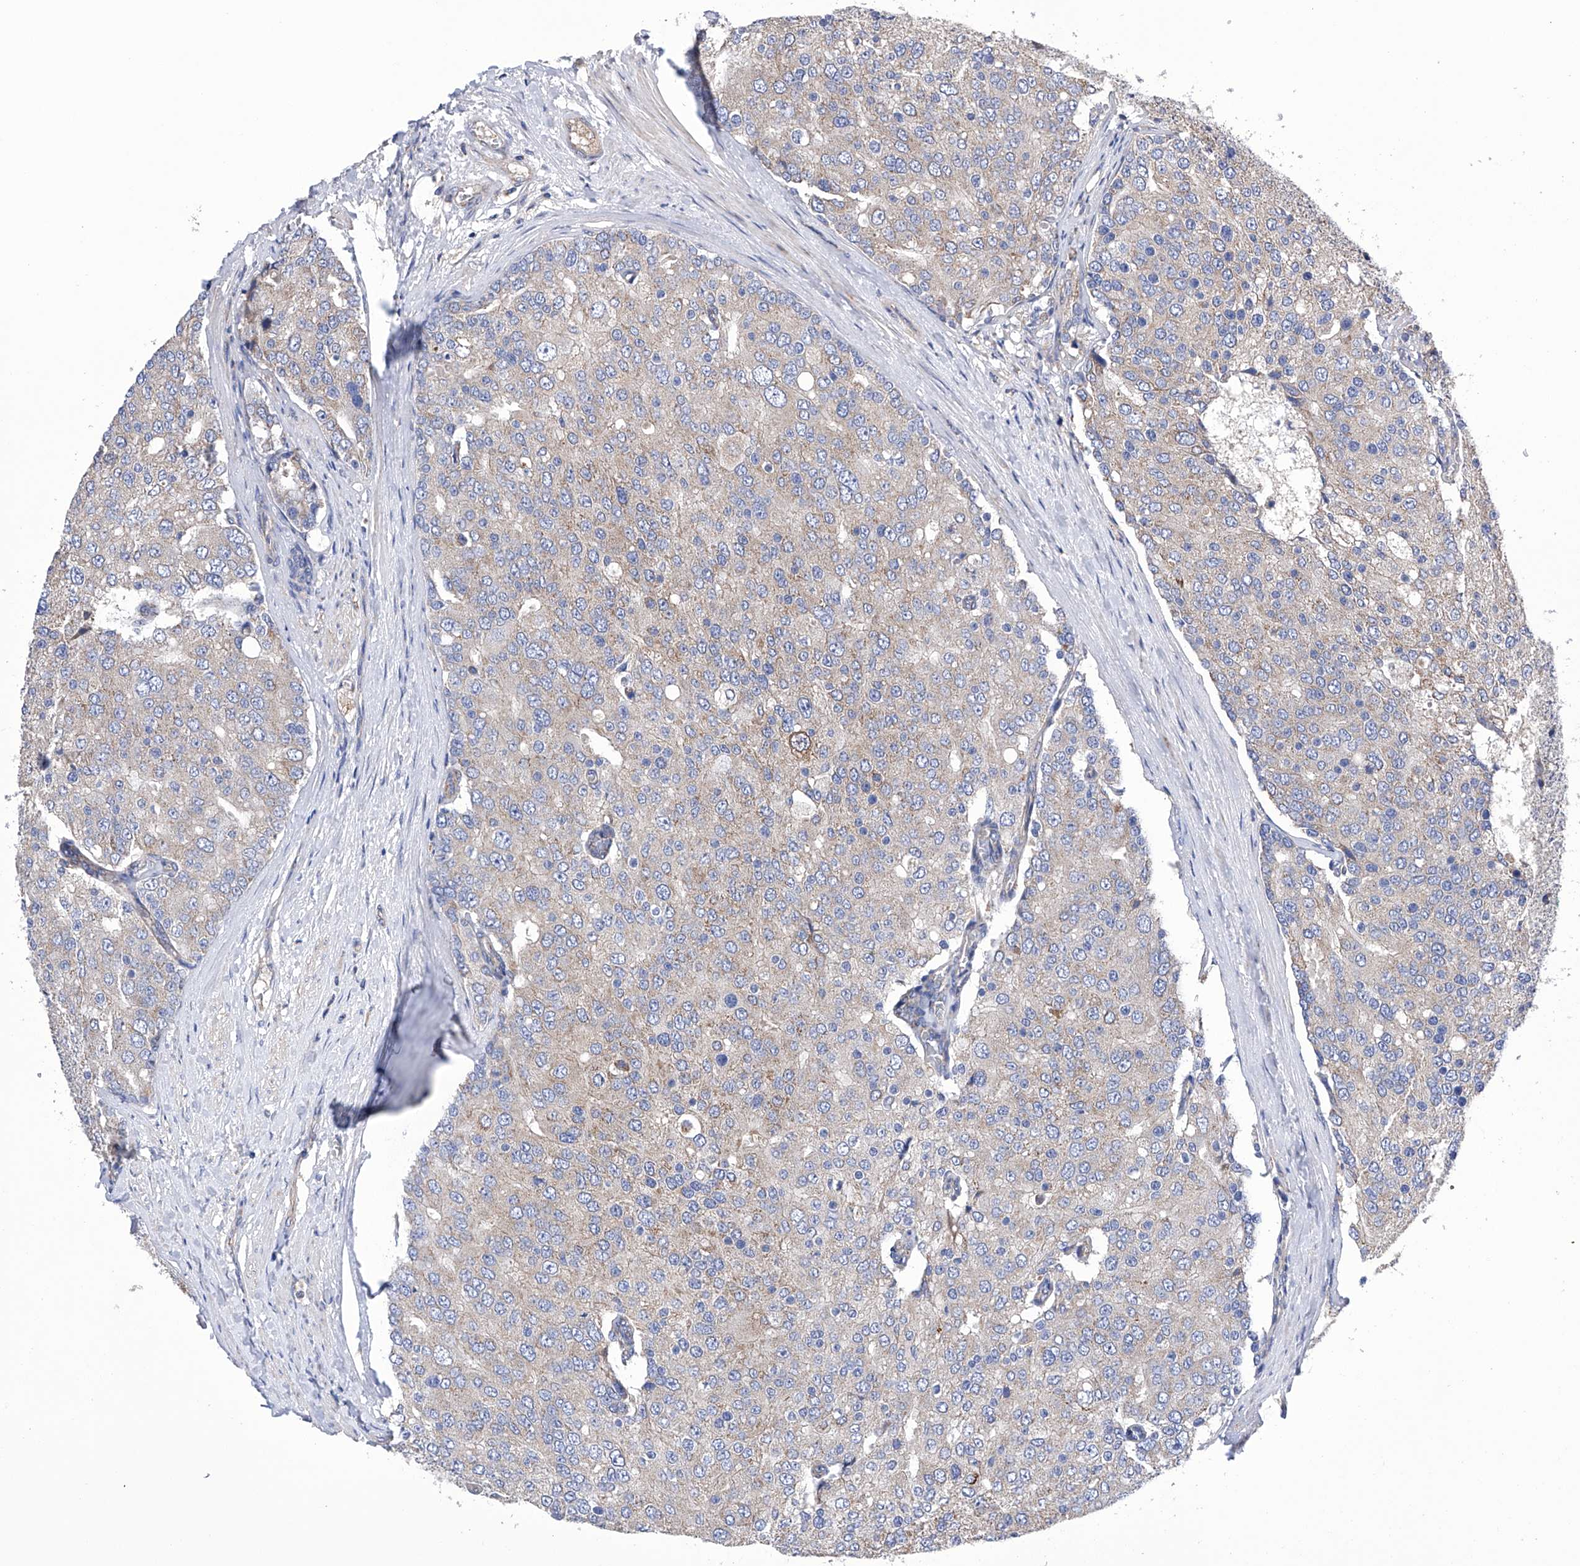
{"staining": {"intensity": "weak", "quantity": "<25%", "location": "cytoplasmic/membranous"}, "tissue": "prostate cancer", "cell_type": "Tumor cells", "image_type": "cancer", "snomed": [{"axis": "morphology", "description": "Adenocarcinoma, High grade"}, {"axis": "topography", "description": "Prostate"}], "caption": "Protein analysis of prostate cancer shows no significant staining in tumor cells. (Brightfield microscopy of DAB immunohistochemistry (IHC) at high magnification).", "gene": "EFCAB2", "patient": {"sex": "male", "age": 50}}